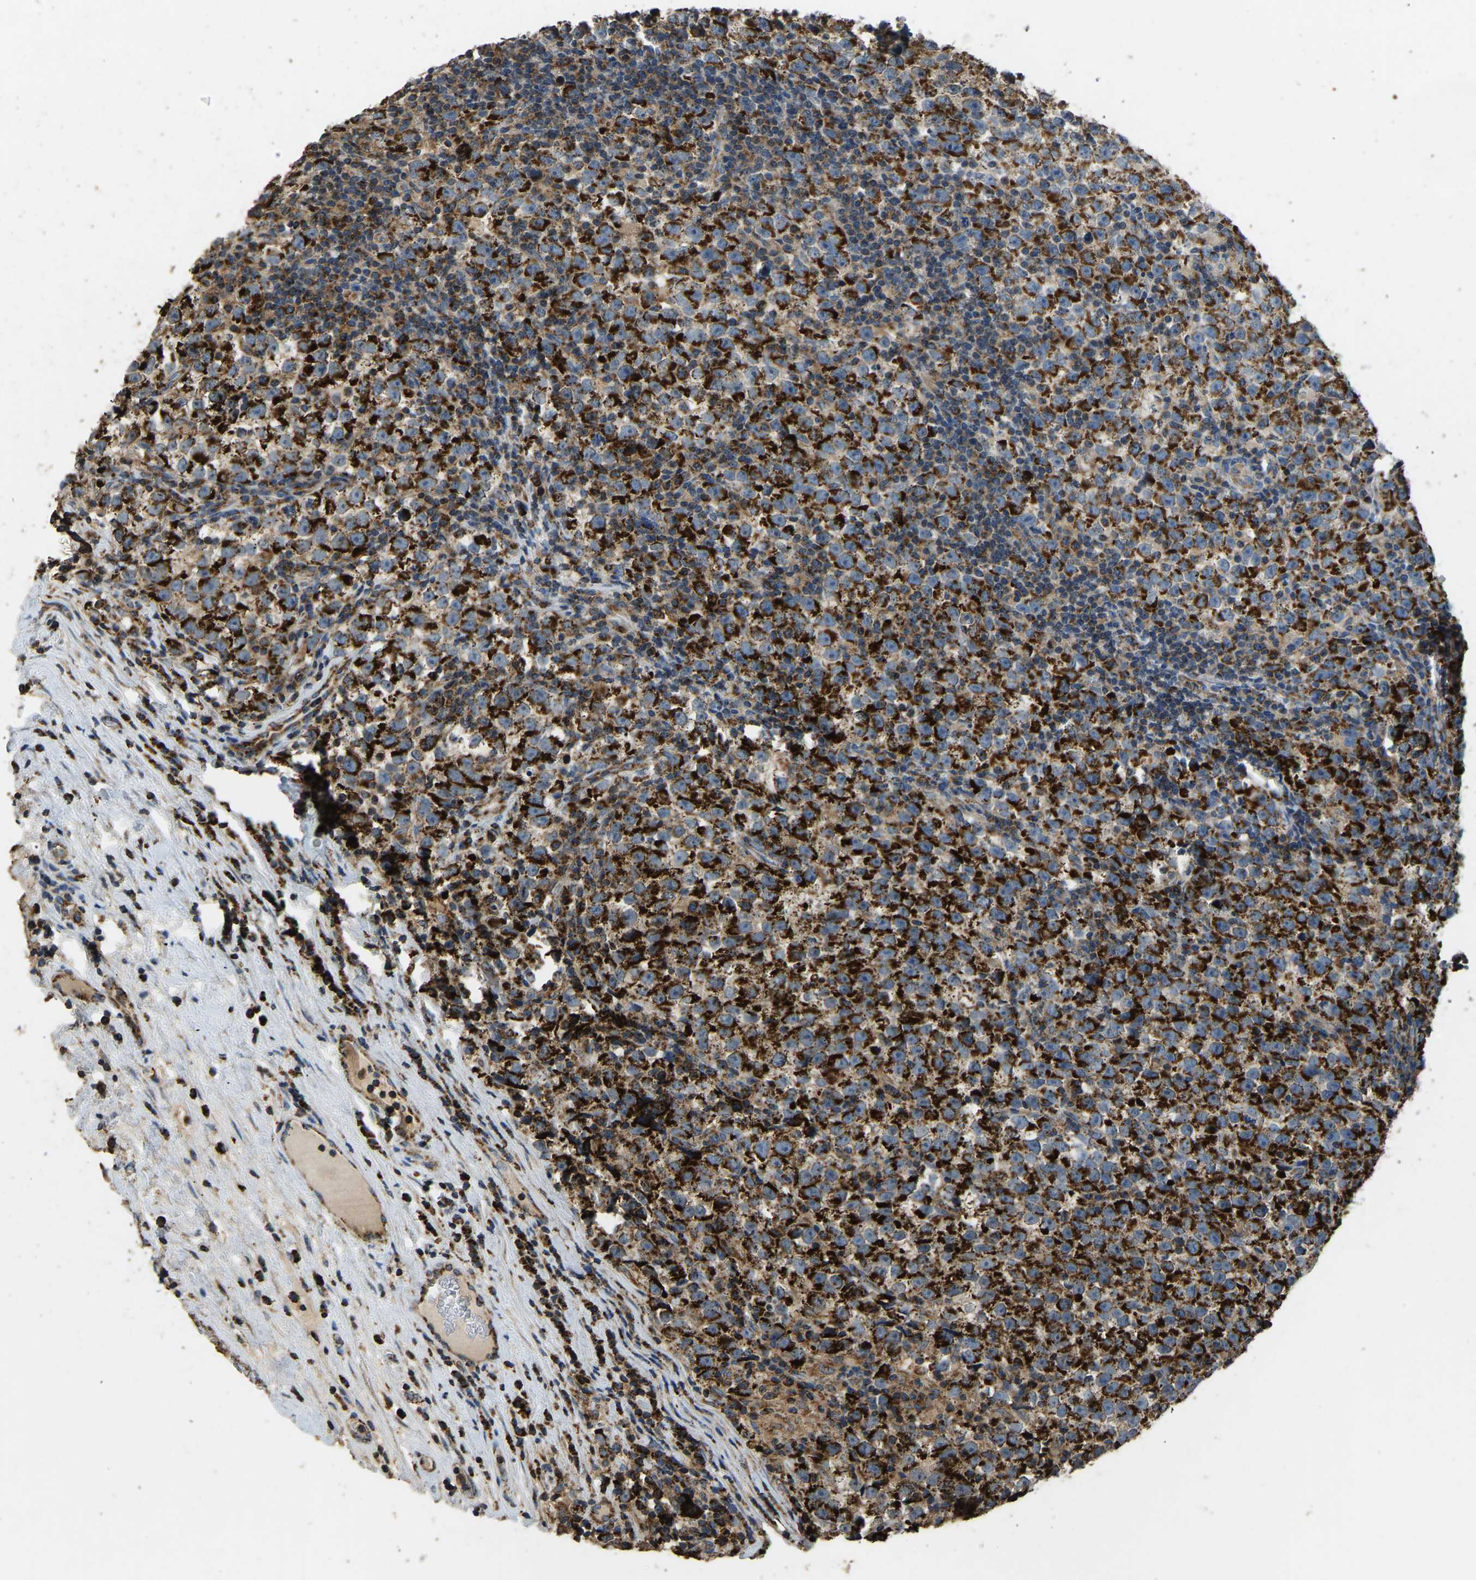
{"staining": {"intensity": "strong", "quantity": ">75%", "location": "cytoplasmic/membranous"}, "tissue": "testis cancer", "cell_type": "Tumor cells", "image_type": "cancer", "snomed": [{"axis": "morphology", "description": "Normal tissue, NOS"}, {"axis": "morphology", "description": "Seminoma, NOS"}, {"axis": "topography", "description": "Testis"}], "caption": "A high-resolution histopathology image shows immunohistochemistry (IHC) staining of testis cancer (seminoma), which demonstrates strong cytoplasmic/membranous positivity in about >75% of tumor cells.", "gene": "TUFM", "patient": {"sex": "male", "age": 43}}